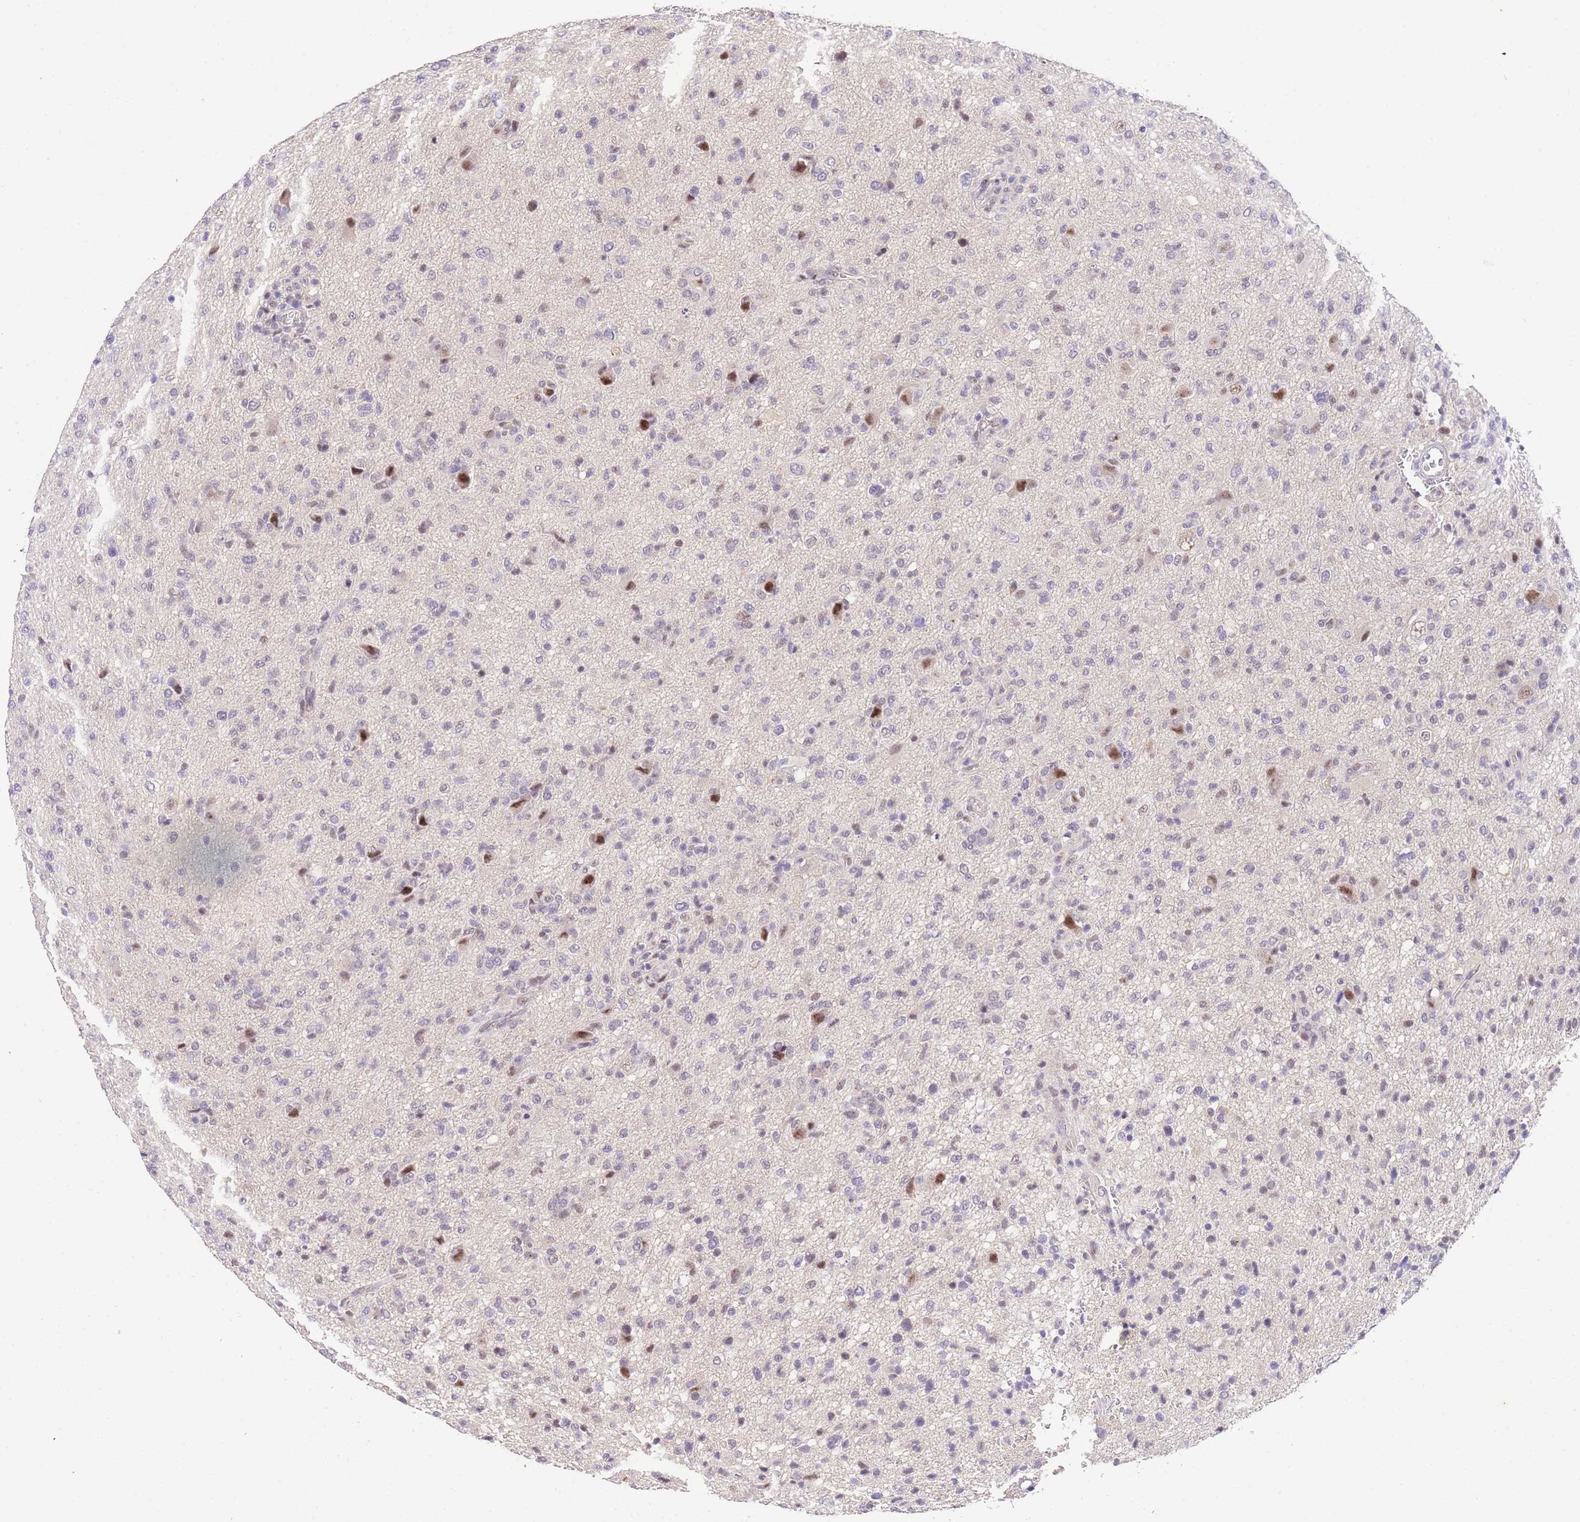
{"staining": {"intensity": "negative", "quantity": "none", "location": "none"}, "tissue": "glioma", "cell_type": "Tumor cells", "image_type": "cancer", "snomed": [{"axis": "morphology", "description": "Glioma, malignant, High grade"}, {"axis": "topography", "description": "Brain"}], "caption": "A high-resolution histopathology image shows immunohistochemistry staining of malignant glioma (high-grade), which demonstrates no significant positivity in tumor cells.", "gene": "SLC35F2", "patient": {"sex": "female", "age": 57}}